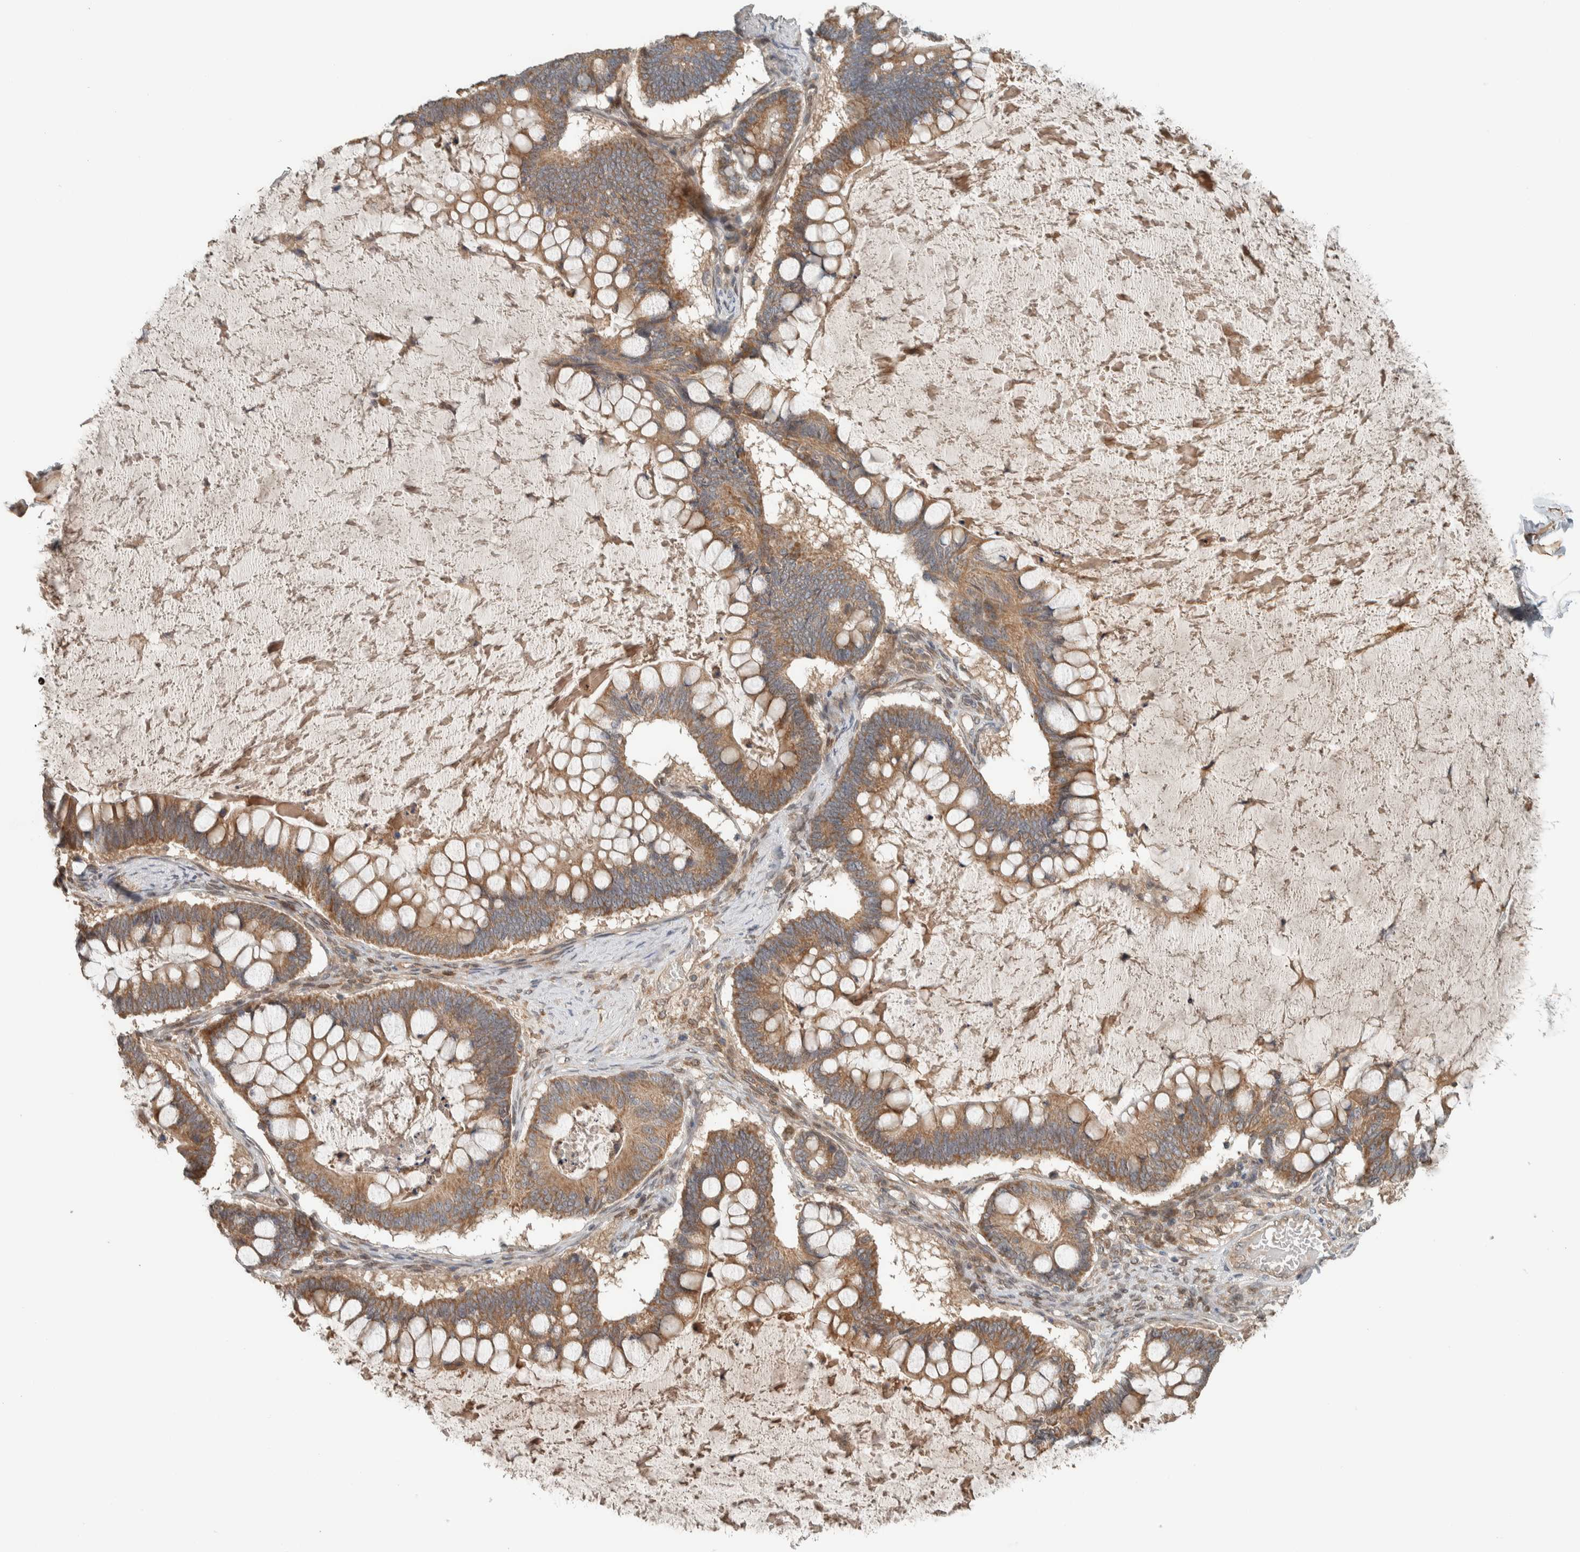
{"staining": {"intensity": "moderate", "quantity": ">75%", "location": "cytoplasmic/membranous"}, "tissue": "ovarian cancer", "cell_type": "Tumor cells", "image_type": "cancer", "snomed": [{"axis": "morphology", "description": "Cystadenocarcinoma, mucinous, NOS"}, {"axis": "topography", "description": "Ovary"}], "caption": "The micrograph exhibits immunohistochemical staining of ovarian cancer. There is moderate cytoplasmic/membranous positivity is identified in approximately >75% of tumor cells.", "gene": "NBR1", "patient": {"sex": "female", "age": 61}}